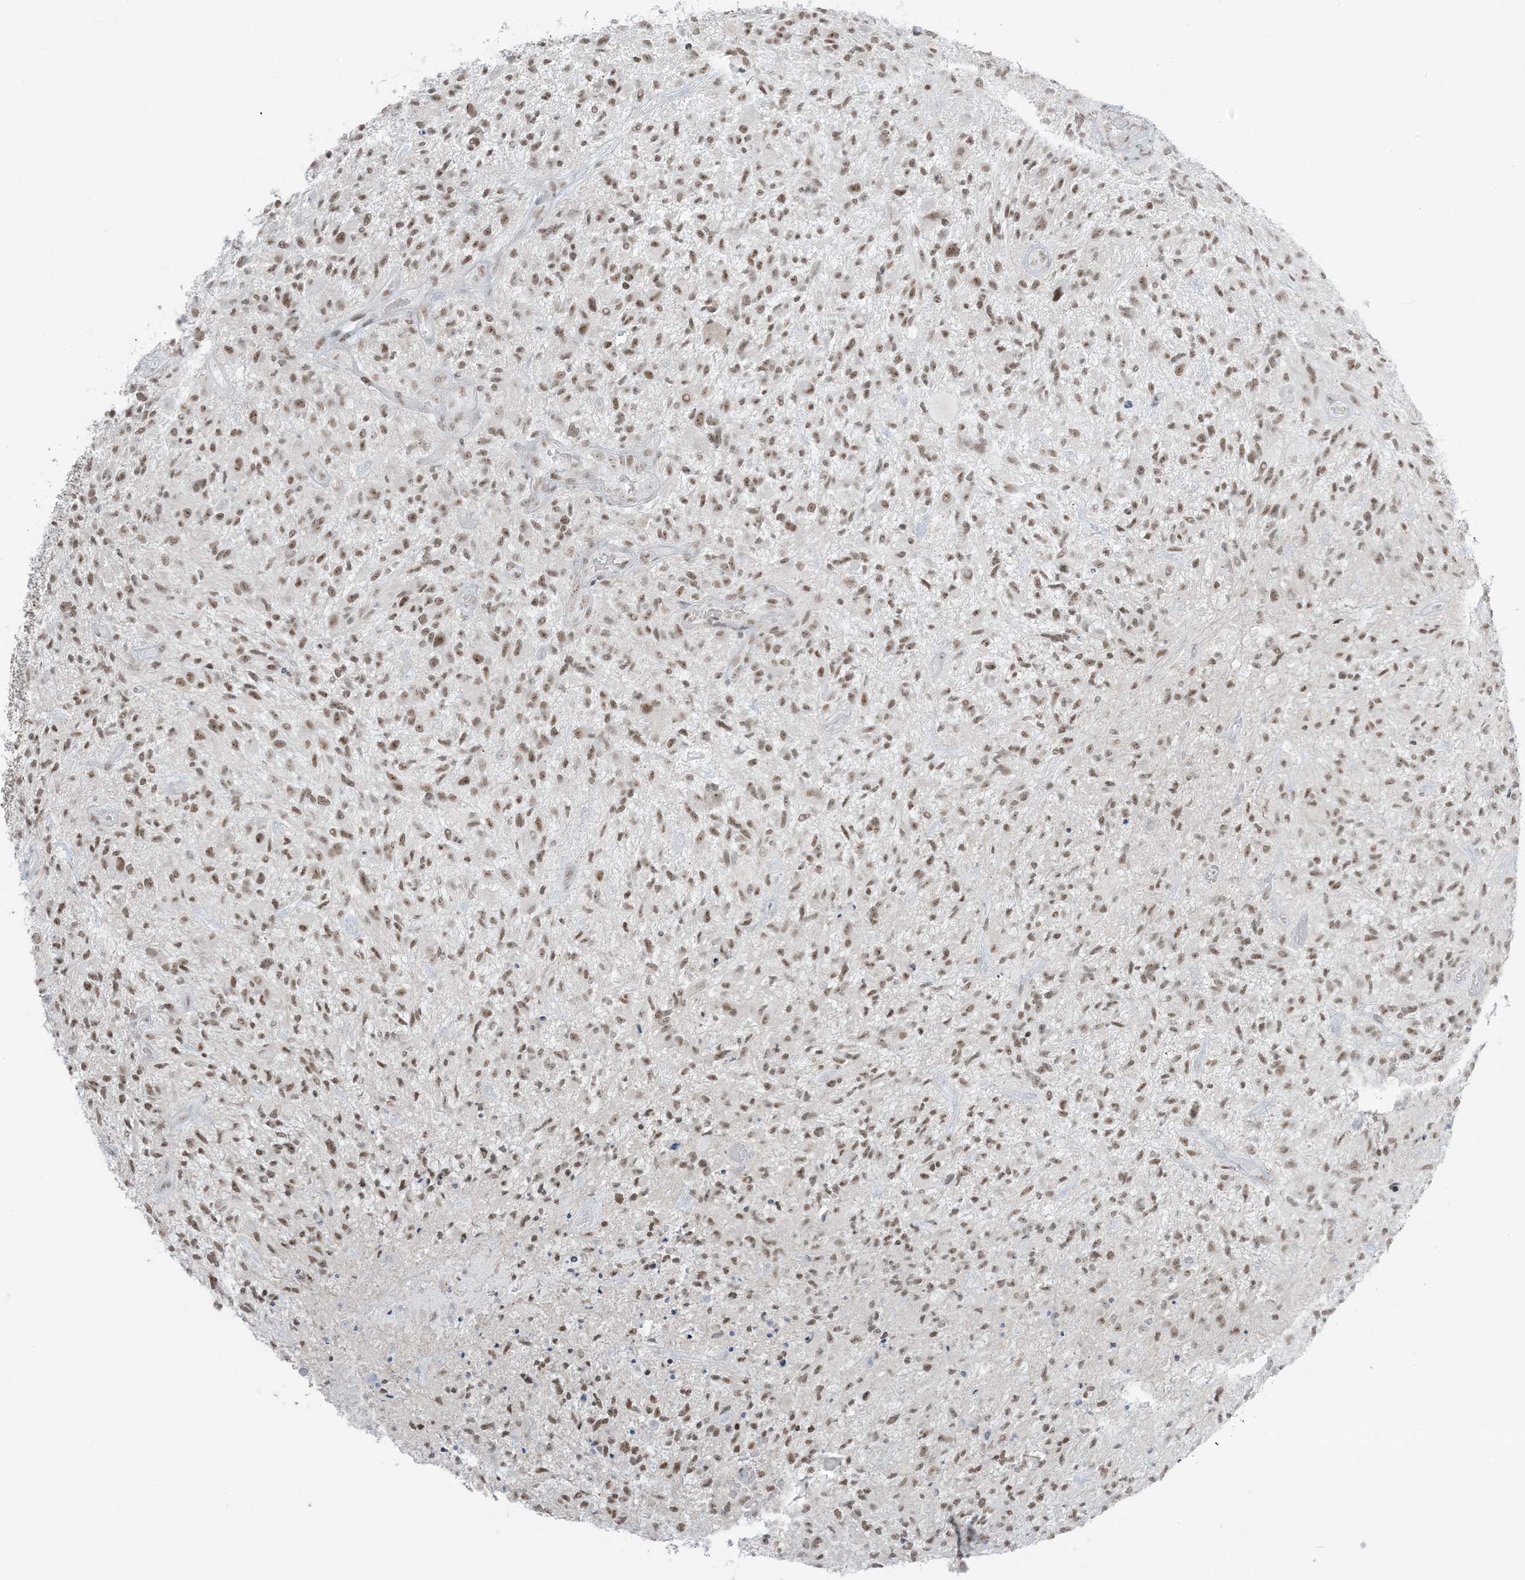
{"staining": {"intensity": "moderate", "quantity": ">75%", "location": "nuclear"}, "tissue": "glioma", "cell_type": "Tumor cells", "image_type": "cancer", "snomed": [{"axis": "morphology", "description": "Glioma, malignant, High grade"}, {"axis": "topography", "description": "Brain"}], "caption": "Brown immunohistochemical staining in human glioma exhibits moderate nuclear staining in about >75% of tumor cells.", "gene": "ZNF787", "patient": {"sex": "male", "age": 47}}